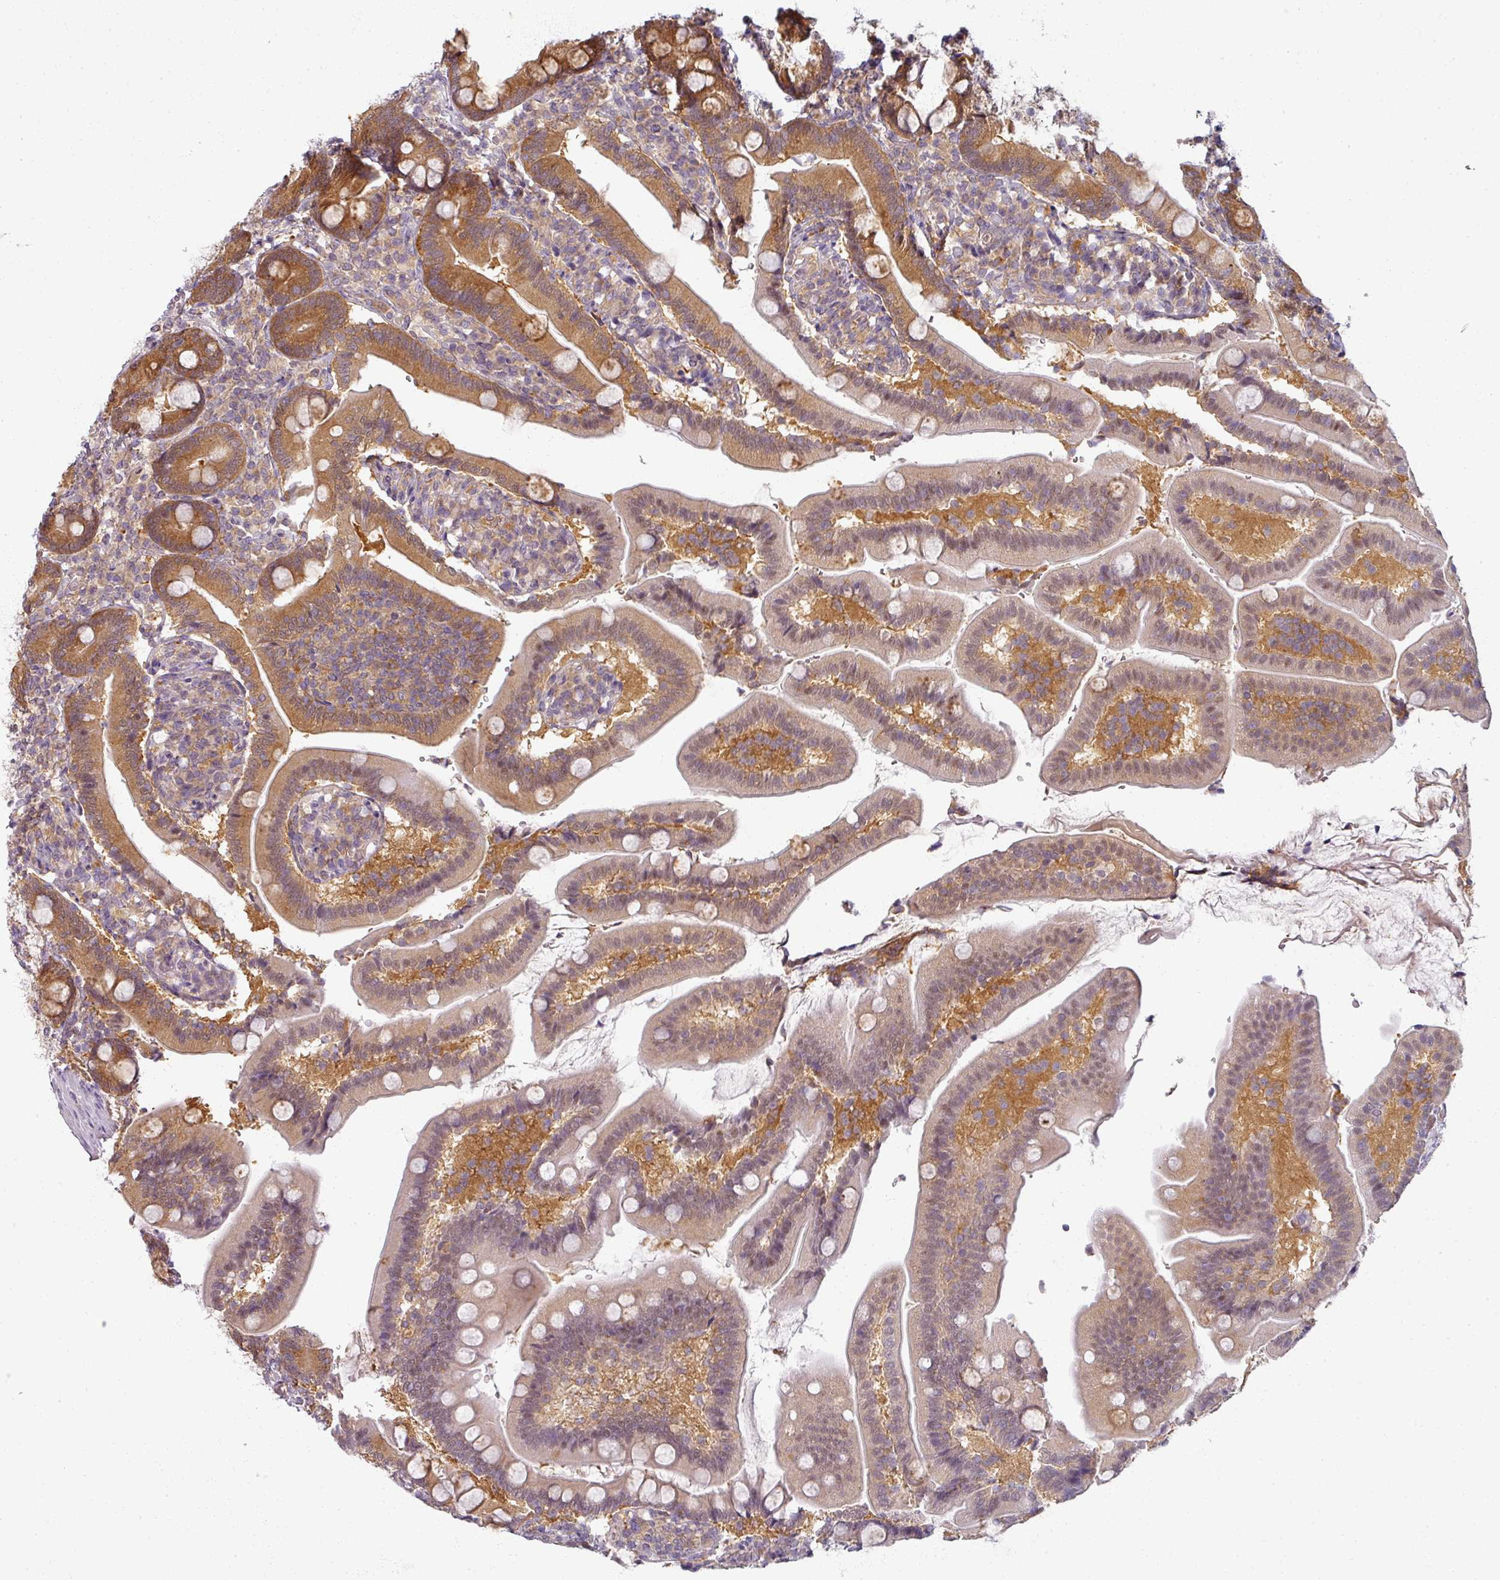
{"staining": {"intensity": "moderate", "quantity": ">75%", "location": "cytoplasmic/membranous"}, "tissue": "duodenum", "cell_type": "Glandular cells", "image_type": "normal", "snomed": [{"axis": "morphology", "description": "Normal tissue, NOS"}, {"axis": "topography", "description": "Duodenum"}], "caption": "Duodenum stained with immunohistochemistry reveals moderate cytoplasmic/membranous staining in about >75% of glandular cells.", "gene": "AGPAT4", "patient": {"sex": "female", "age": 67}}